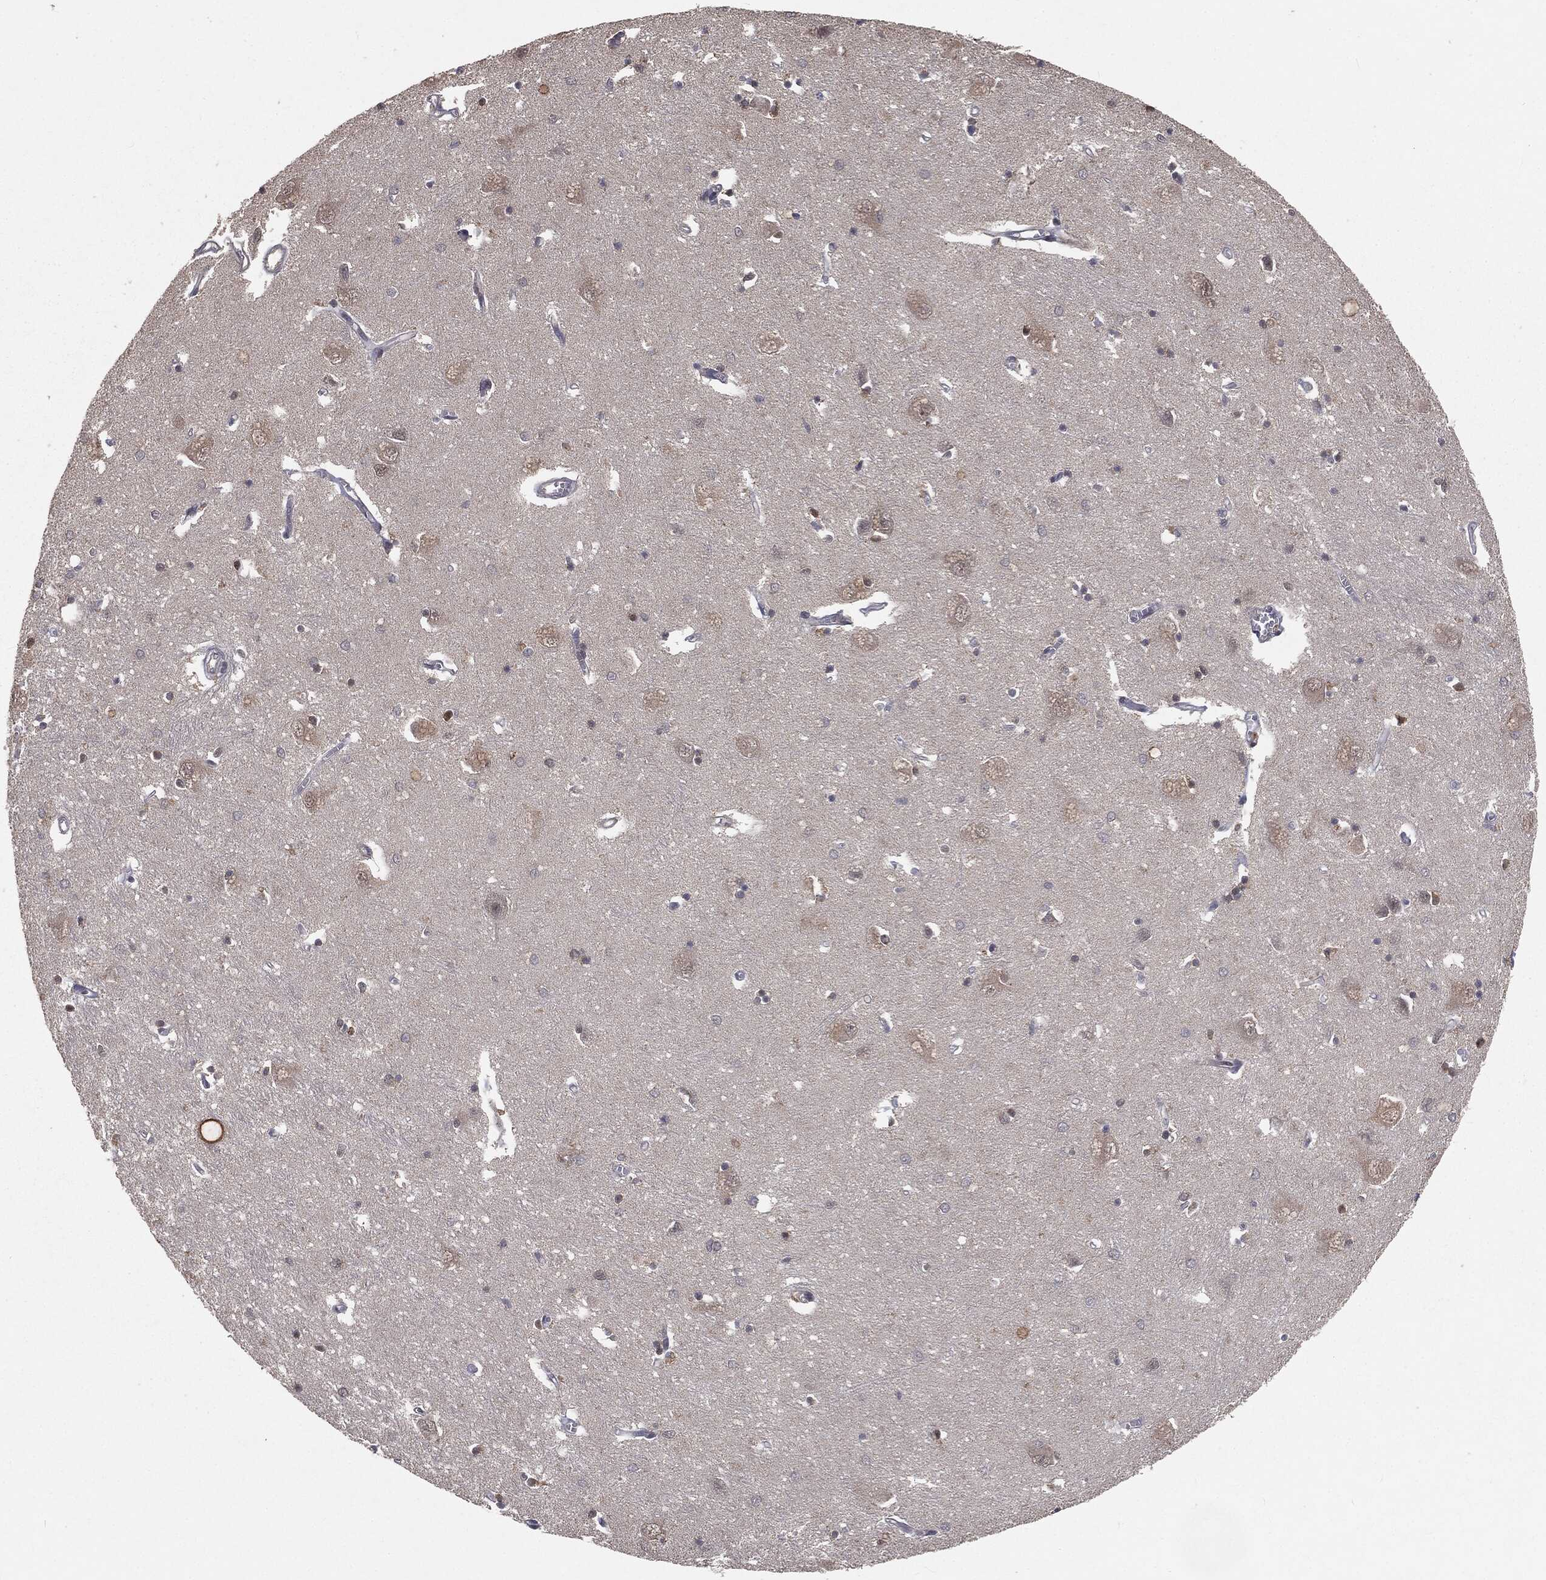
{"staining": {"intensity": "moderate", "quantity": "<25%", "location": "nuclear"}, "tissue": "caudate", "cell_type": "Glial cells", "image_type": "normal", "snomed": [{"axis": "morphology", "description": "Normal tissue, NOS"}, {"axis": "topography", "description": "Lateral ventricle wall"}], "caption": "High-magnification brightfield microscopy of normal caudate stained with DAB (3,3'-diaminobenzidine) (brown) and counterstained with hematoxylin (blue). glial cells exhibit moderate nuclear expression is appreciated in about<25% of cells. (brown staining indicates protein expression, while blue staining denotes nuclei).", "gene": "FBXO7", "patient": {"sex": "male", "age": 54}}